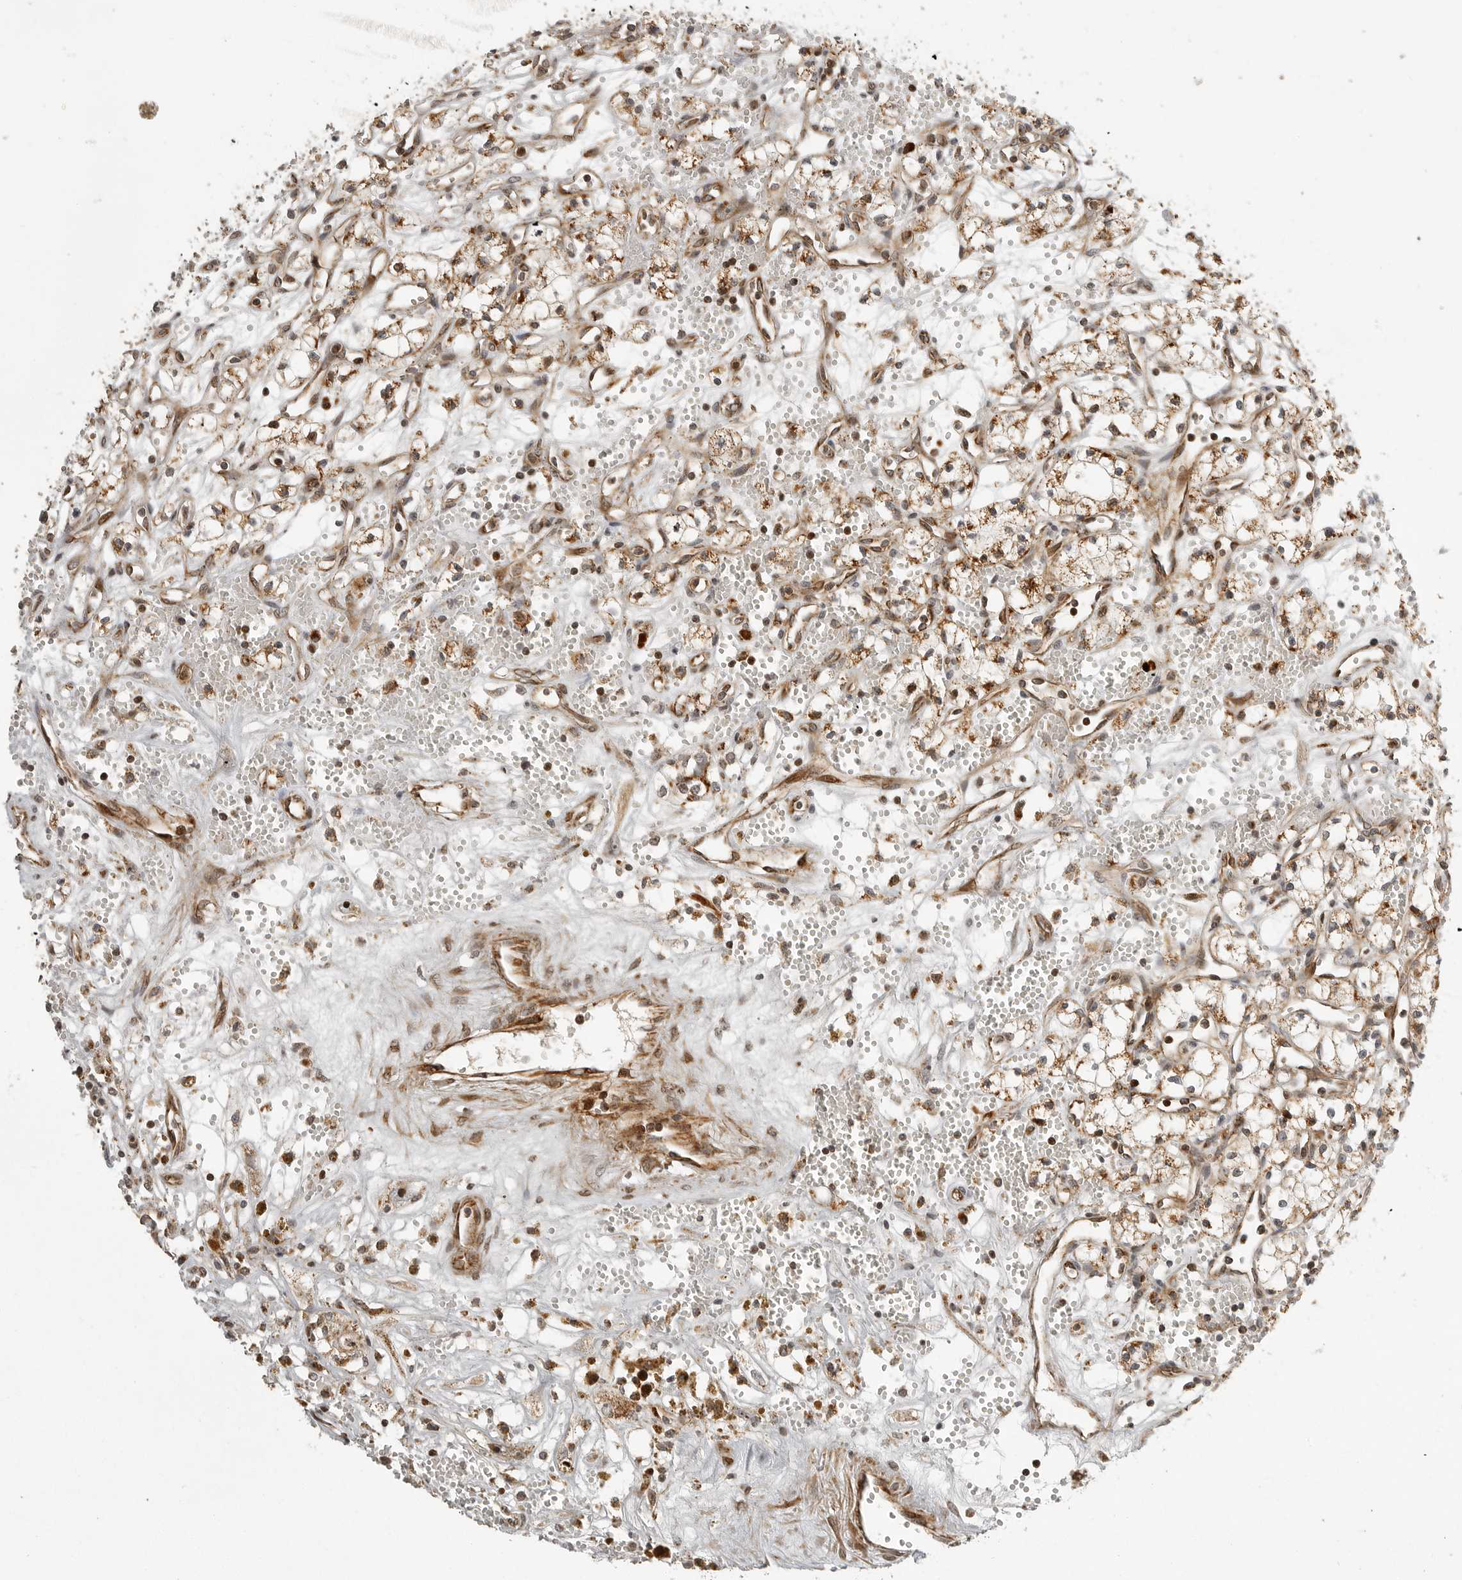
{"staining": {"intensity": "moderate", "quantity": ">75%", "location": "cytoplasmic/membranous"}, "tissue": "renal cancer", "cell_type": "Tumor cells", "image_type": "cancer", "snomed": [{"axis": "morphology", "description": "Adenocarcinoma, NOS"}, {"axis": "topography", "description": "Kidney"}], "caption": "Renal cancer stained for a protein reveals moderate cytoplasmic/membranous positivity in tumor cells.", "gene": "NARS2", "patient": {"sex": "male", "age": 59}}